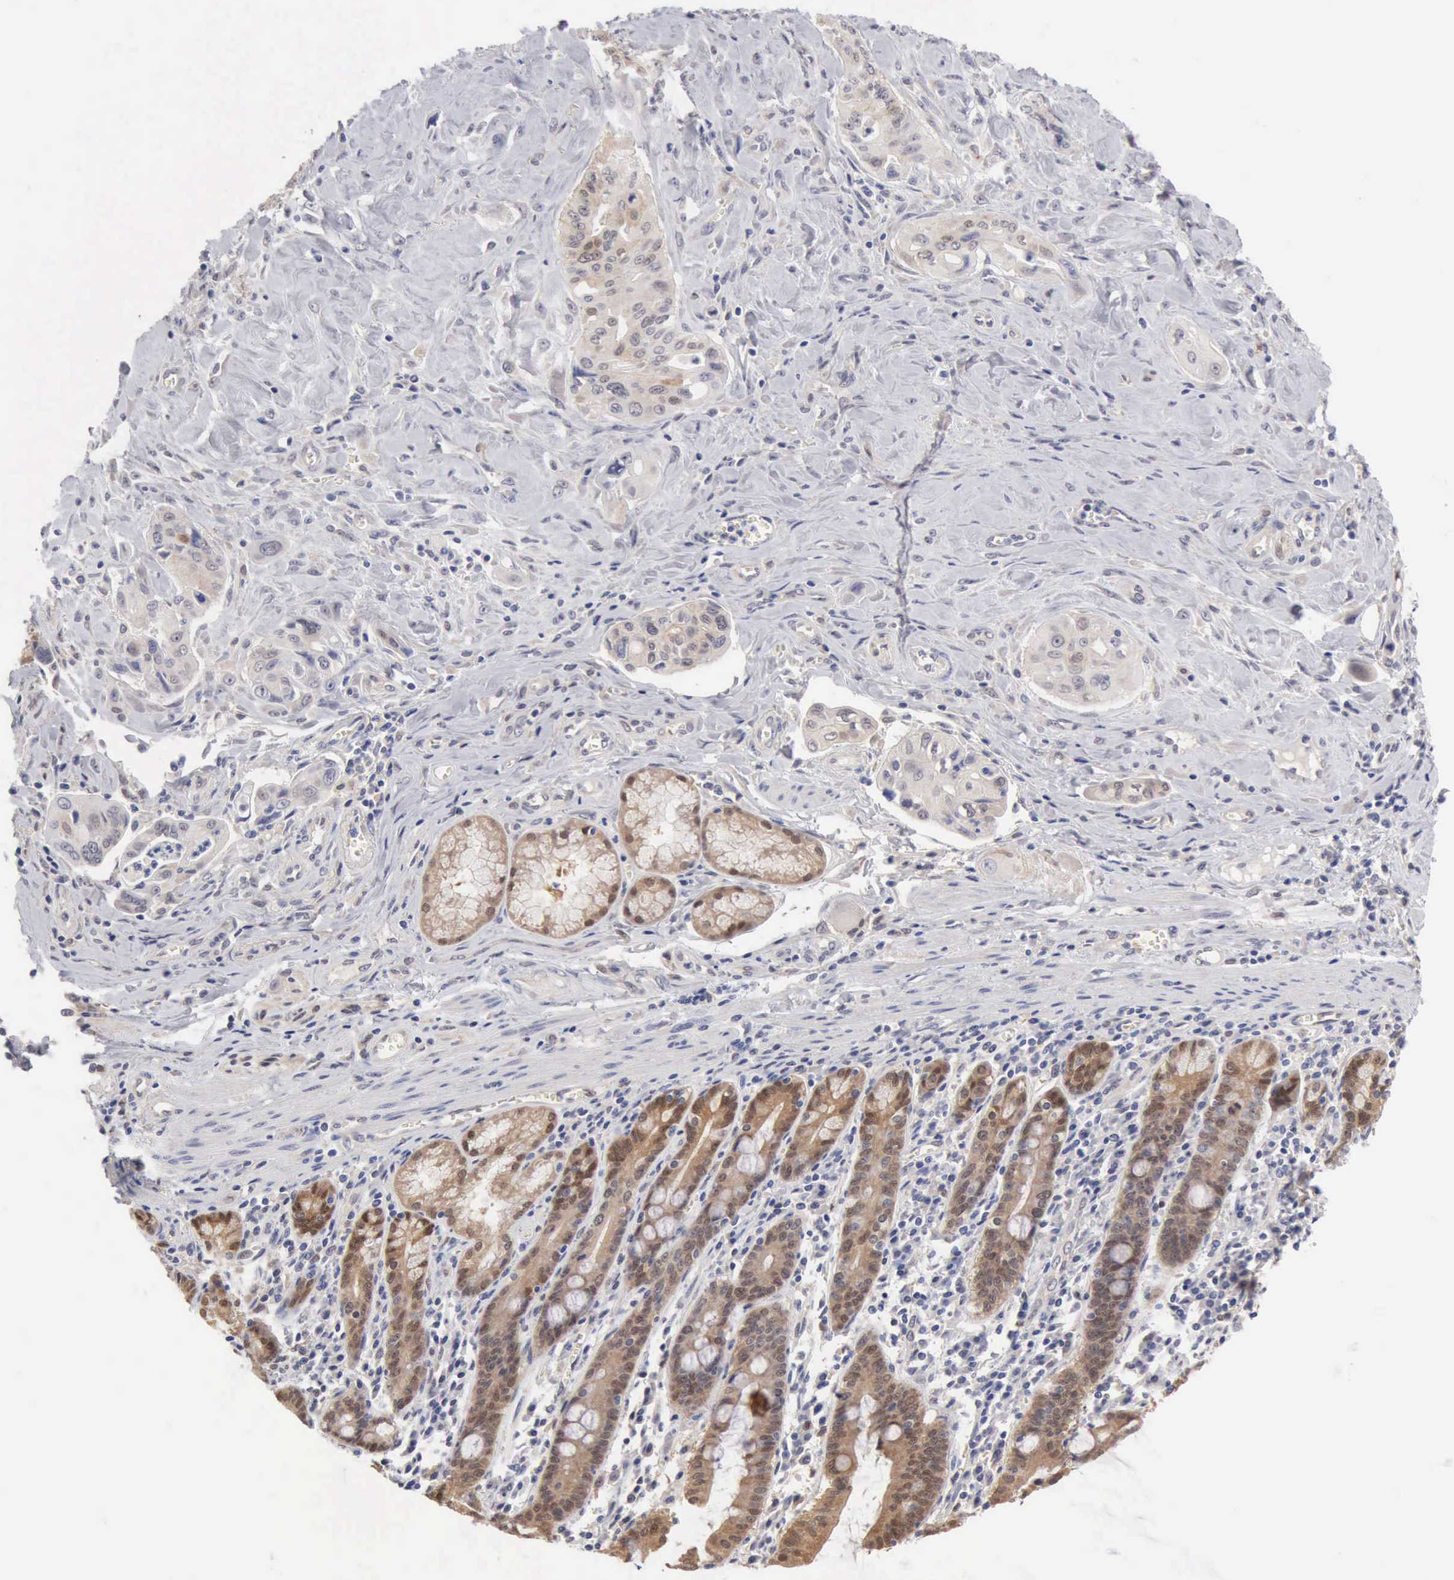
{"staining": {"intensity": "weak", "quantity": ">75%", "location": "cytoplasmic/membranous,nuclear"}, "tissue": "pancreatic cancer", "cell_type": "Tumor cells", "image_type": "cancer", "snomed": [{"axis": "morphology", "description": "Adenocarcinoma, NOS"}, {"axis": "topography", "description": "Pancreas"}], "caption": "Human adenocarcinoma (pancreatic) stained with a protein marker displays weak staining in tumor cells.", "gene": "PTGR2", "patient": {"sex": "male", "age": 77}}